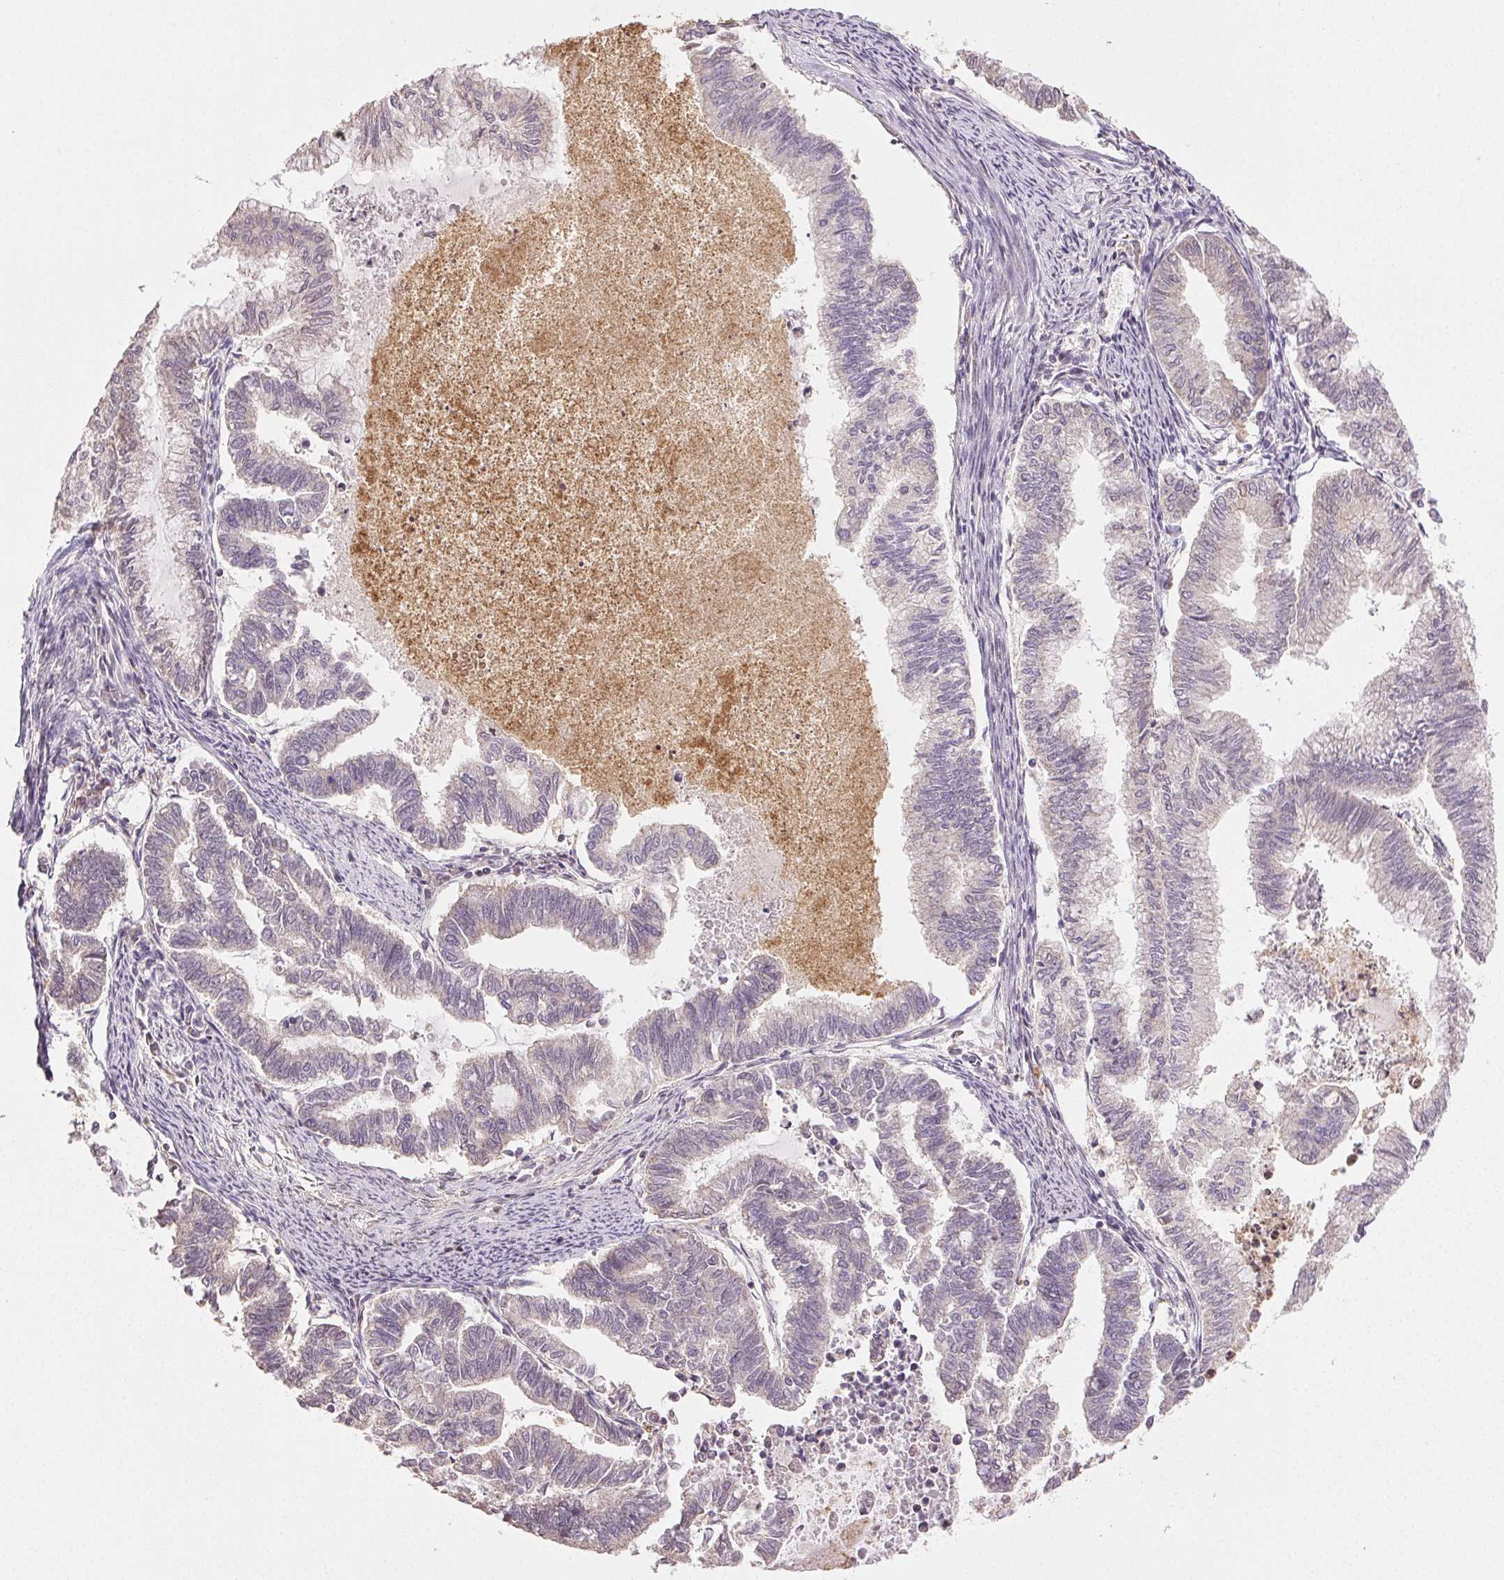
{"staining": {"intensity": "negative", "quantity": "none", "location": "none"}, "tissue": "endometrial cancer", "cell_type": "Tumor cells", "image_type": "cancer", "snomed": [{"axis": "morphology", "description": "Adenocarcinoma, NOS"}, {"axis": "topography", "description": "Endometrium"}], "caption": "Immunohistochemical staining of endometrial adenocarcinoma shows no significant positivity in tumor cells. (Stains: DAB IHC with hematoxylin counter stain, Microscopy: brightfield microscopy at high magnification).", "gene": "TMEM253", "patient": {"sex": "female", "age": 79}}